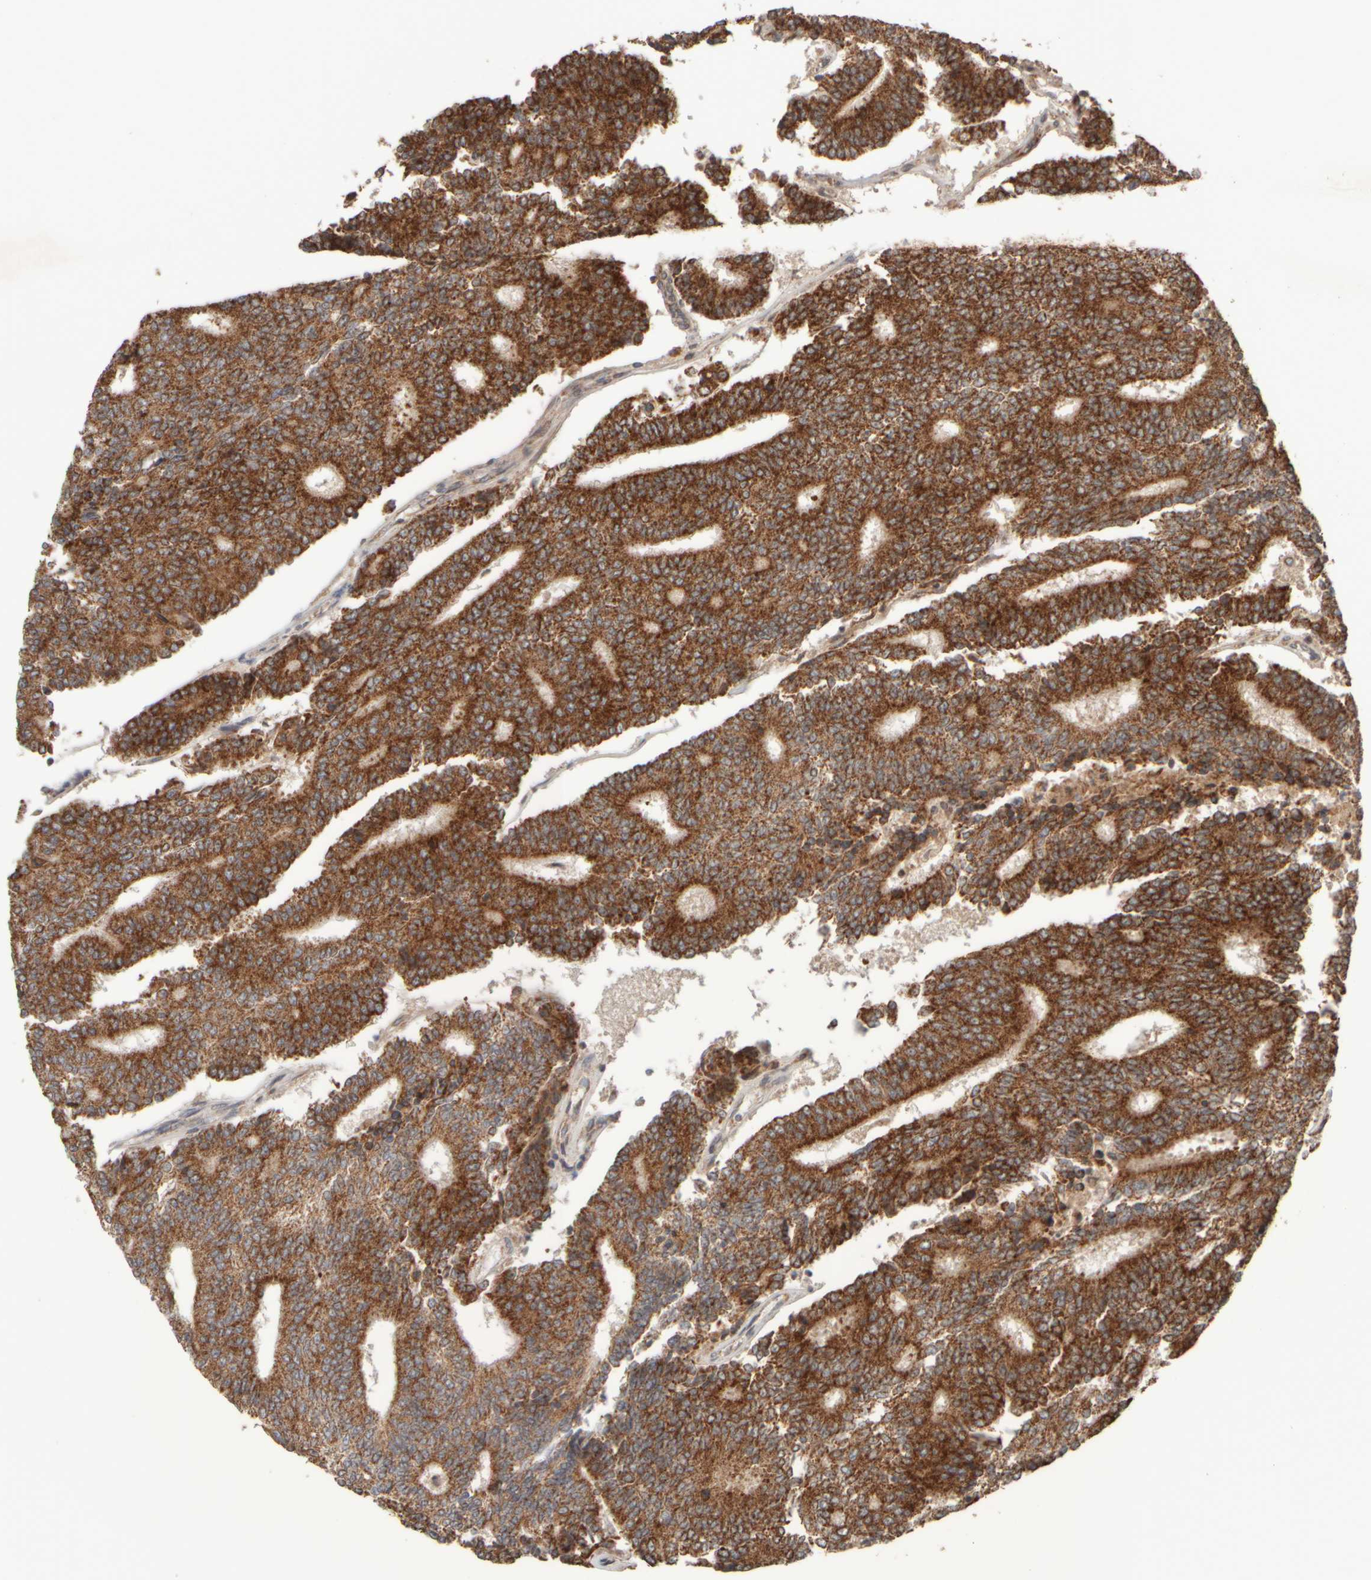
{"staining": {"intensity": "strong", "quantity": ">75%", "location": "cytoplasmic/membranous"}, "tissue": "prostate cancer", "cell_type": "Tumor cells", "image_type": "cancer", "snomed": [{"axis": "morphology", "description": "Normal tissue, NOS"}, {"axis": "morphology", "description": "Adenocarcinoma, High grade"}, {"axis": "topography", "description": "Prostate"}, {"axis": "topography", "description": "Seminal veicle"}], "caption": "Protein expression by IHC shows strong cytoplasmic/membranous positivity in about >75% of tumor cells in adenocarcinoma (high-grade) (prostate). (Stains: DAB in brown, nuclei in blue, Microscopy: brightfield microscopy at high magnification).", "gene": "EIF2B3", "patient": {"sex": "male", "age": 55}}